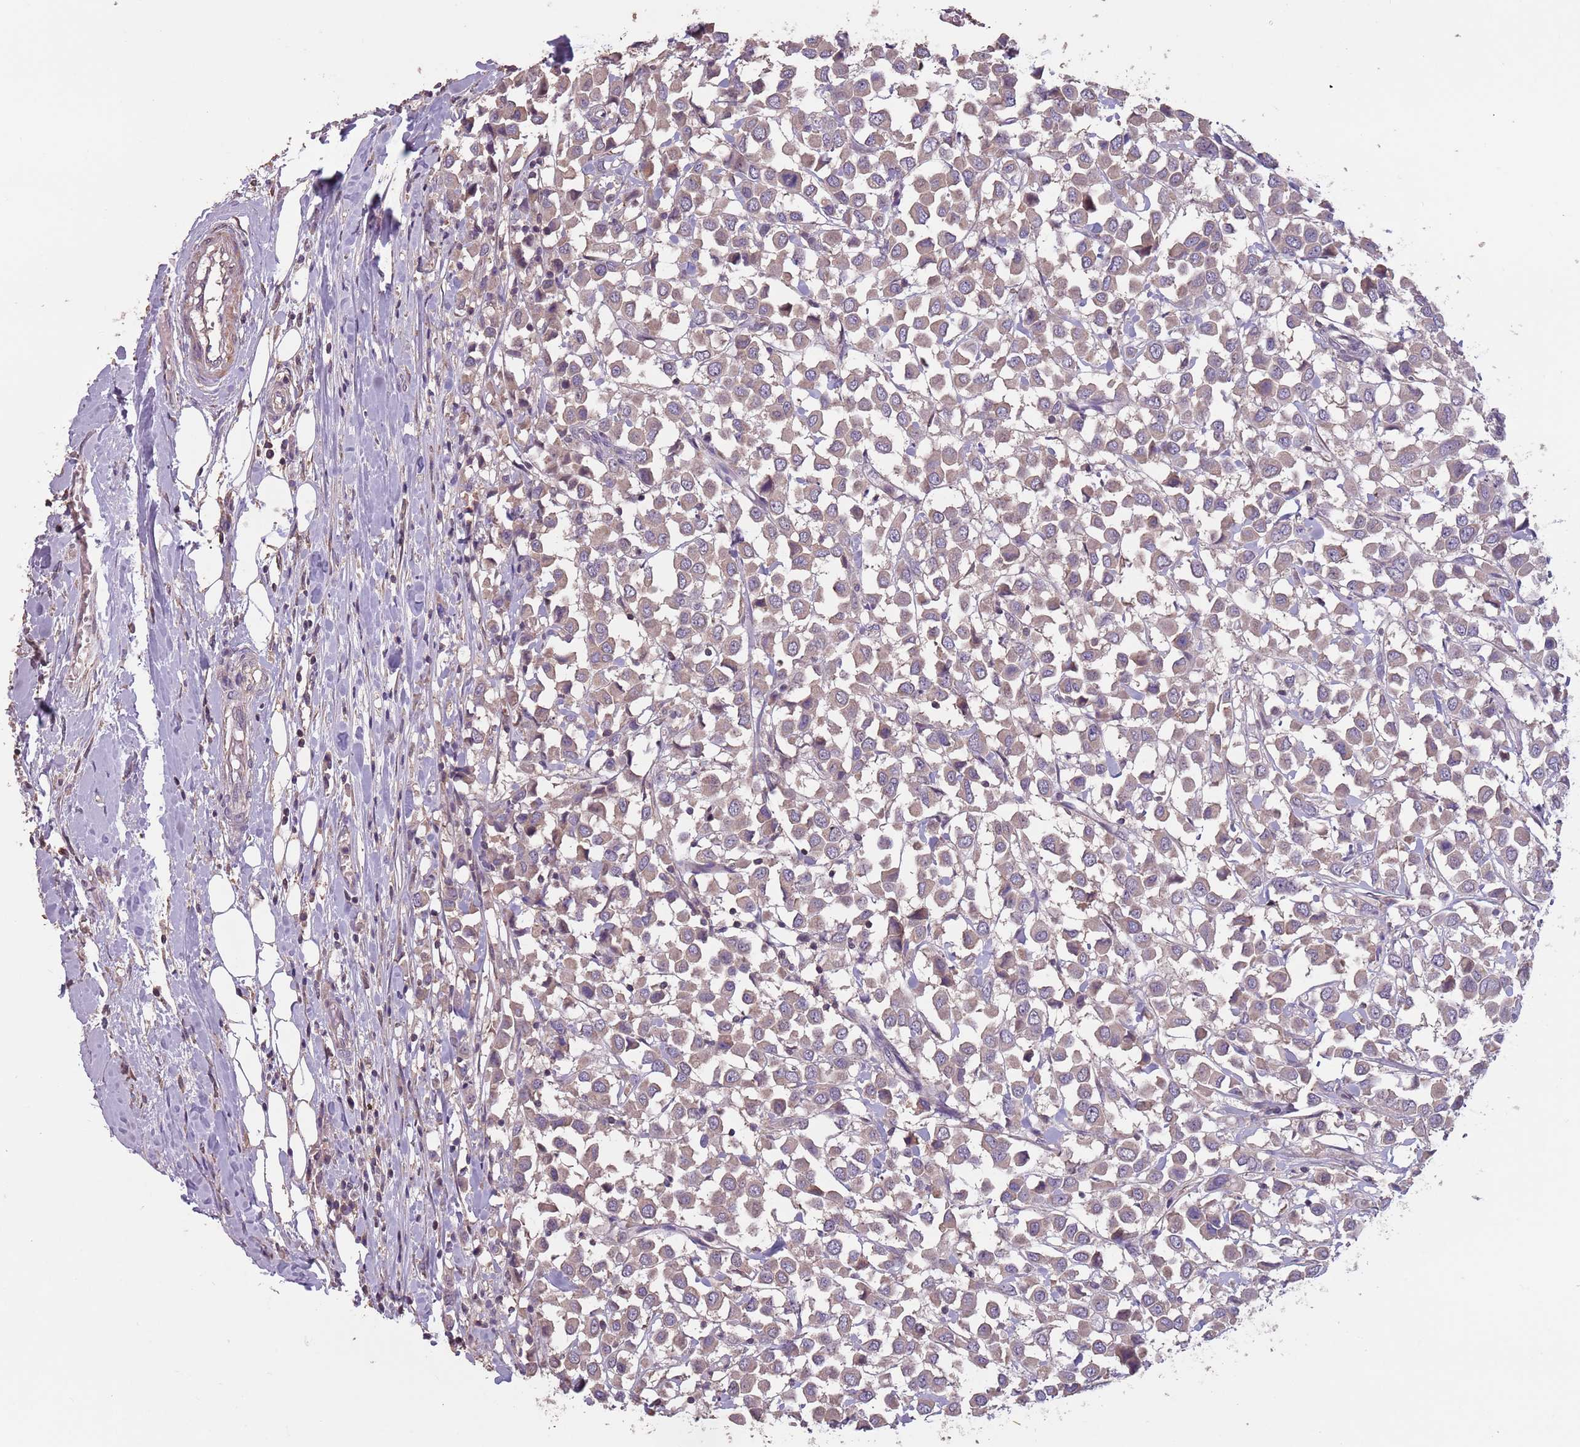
{"staining": {"intensity": "weak", "quantity": "25%-75%", "location": "cytoplasmic/membranous"}, "tissue": "breast cancer", "cell_type": "Tumor cells", "image_type": "cancer", "snomed": [{"axis": "morphology", "description": "Duct carcinoma"}, {"axis": "topography", "description": "Breast"}], "caption": "A high-resolution image shows immunohistochemistry staining of breast cancer, which displays weak cytoplasmic/membranous positivity in approximately 25%-75% of tumor cells.", "gene": "MBD3L1", "patient": {"sex": "female", "age": 61}}